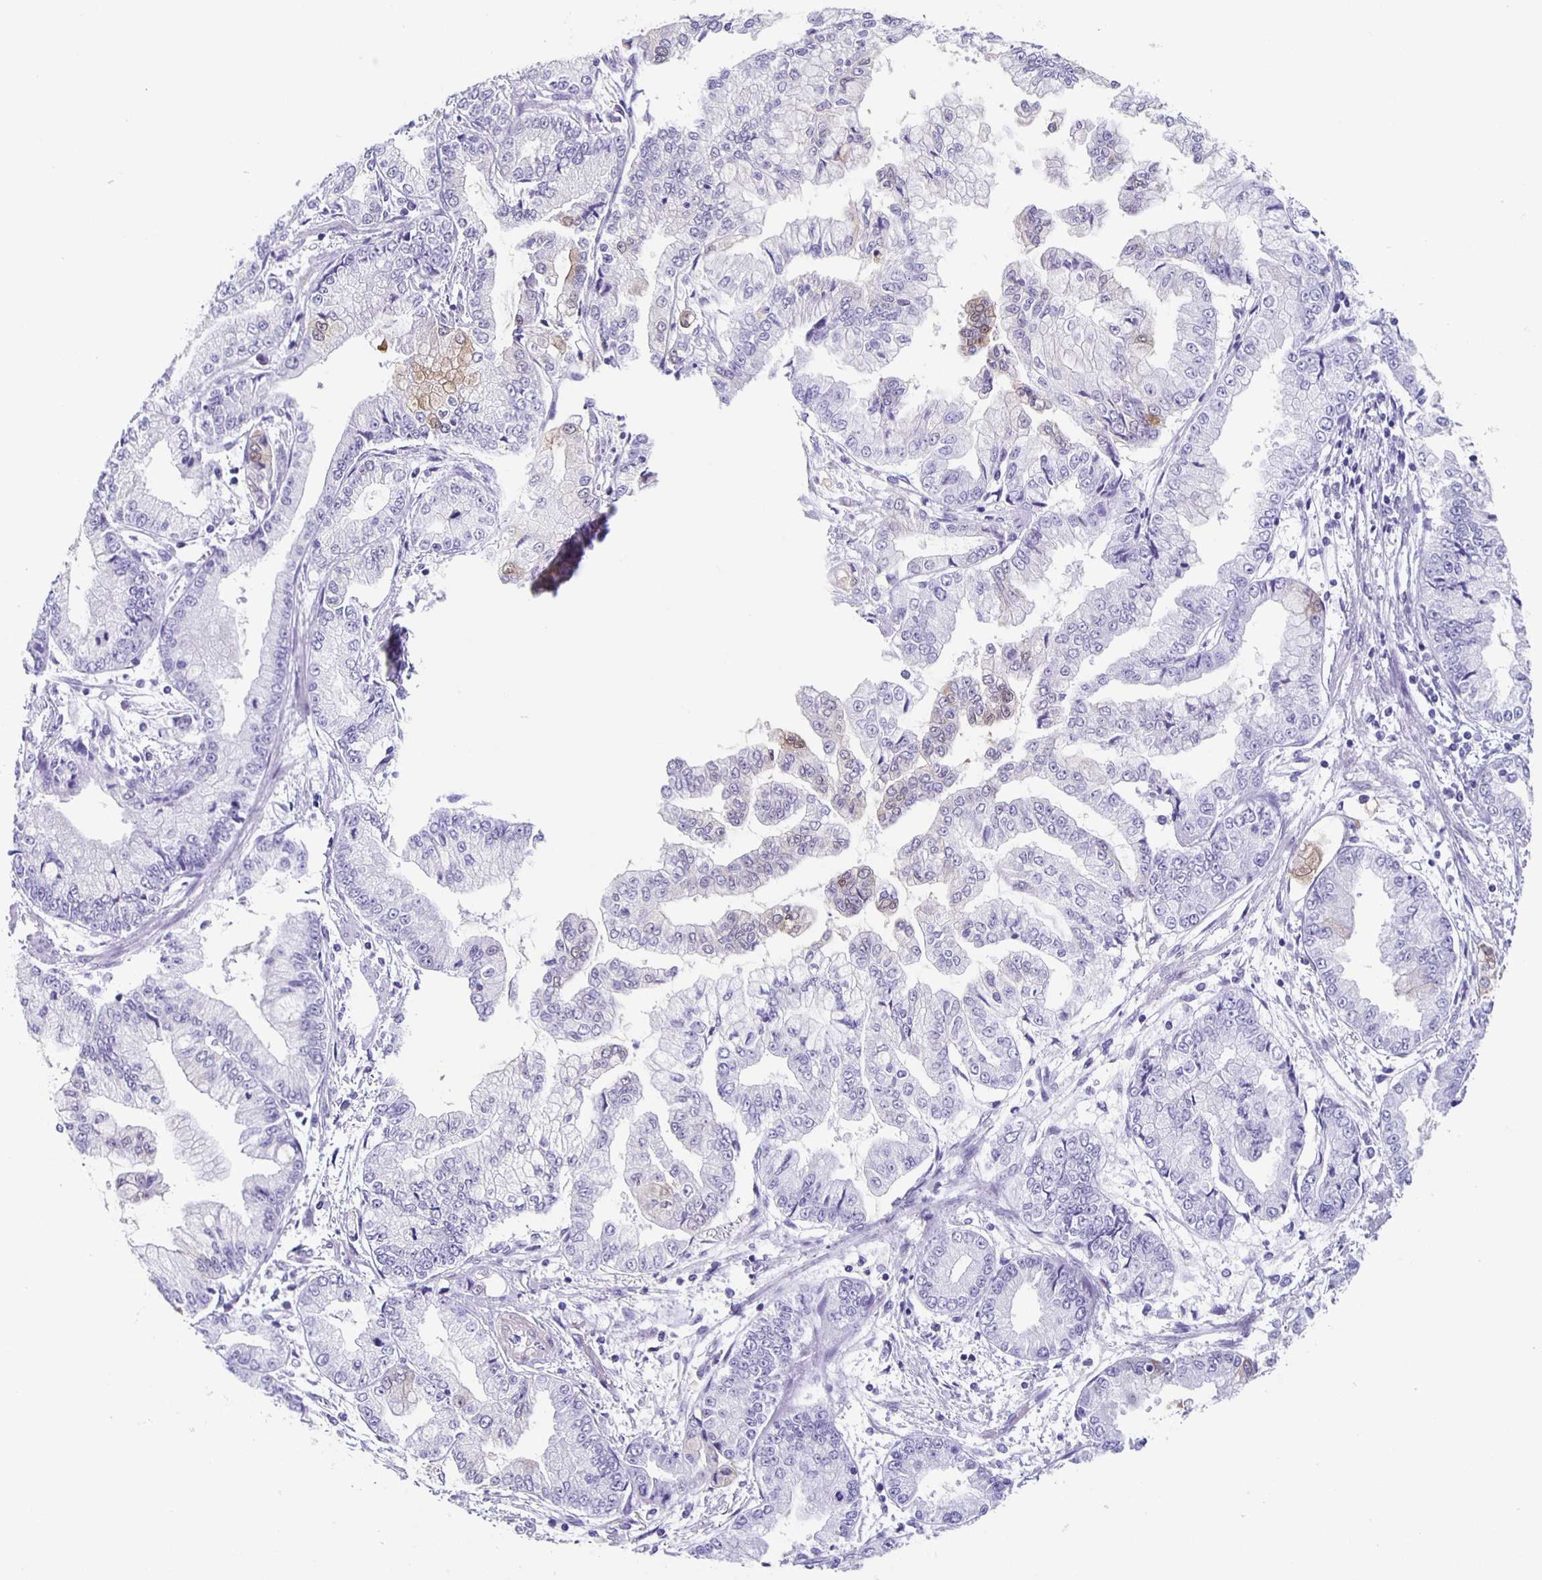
{"staining": {"intensity": "negative", "quantity": "none", "location": "none"}, "tissue": "stomach cancer", "cell_type": "Tumor cells", "image_type": "cancer", "snomed": [{"axis": "morphology", "description": "Adenocarcinoma, NOS"}, {"axis": "topography", "description": "Stomach, upper"}], "caption": "This is an immunohistochemistry (IHC) image of human stomach adenocarcinoma. There is no staining in tumor cells.", "gene": "TPPP", "patient": {"sex": "female", "age": 74}}